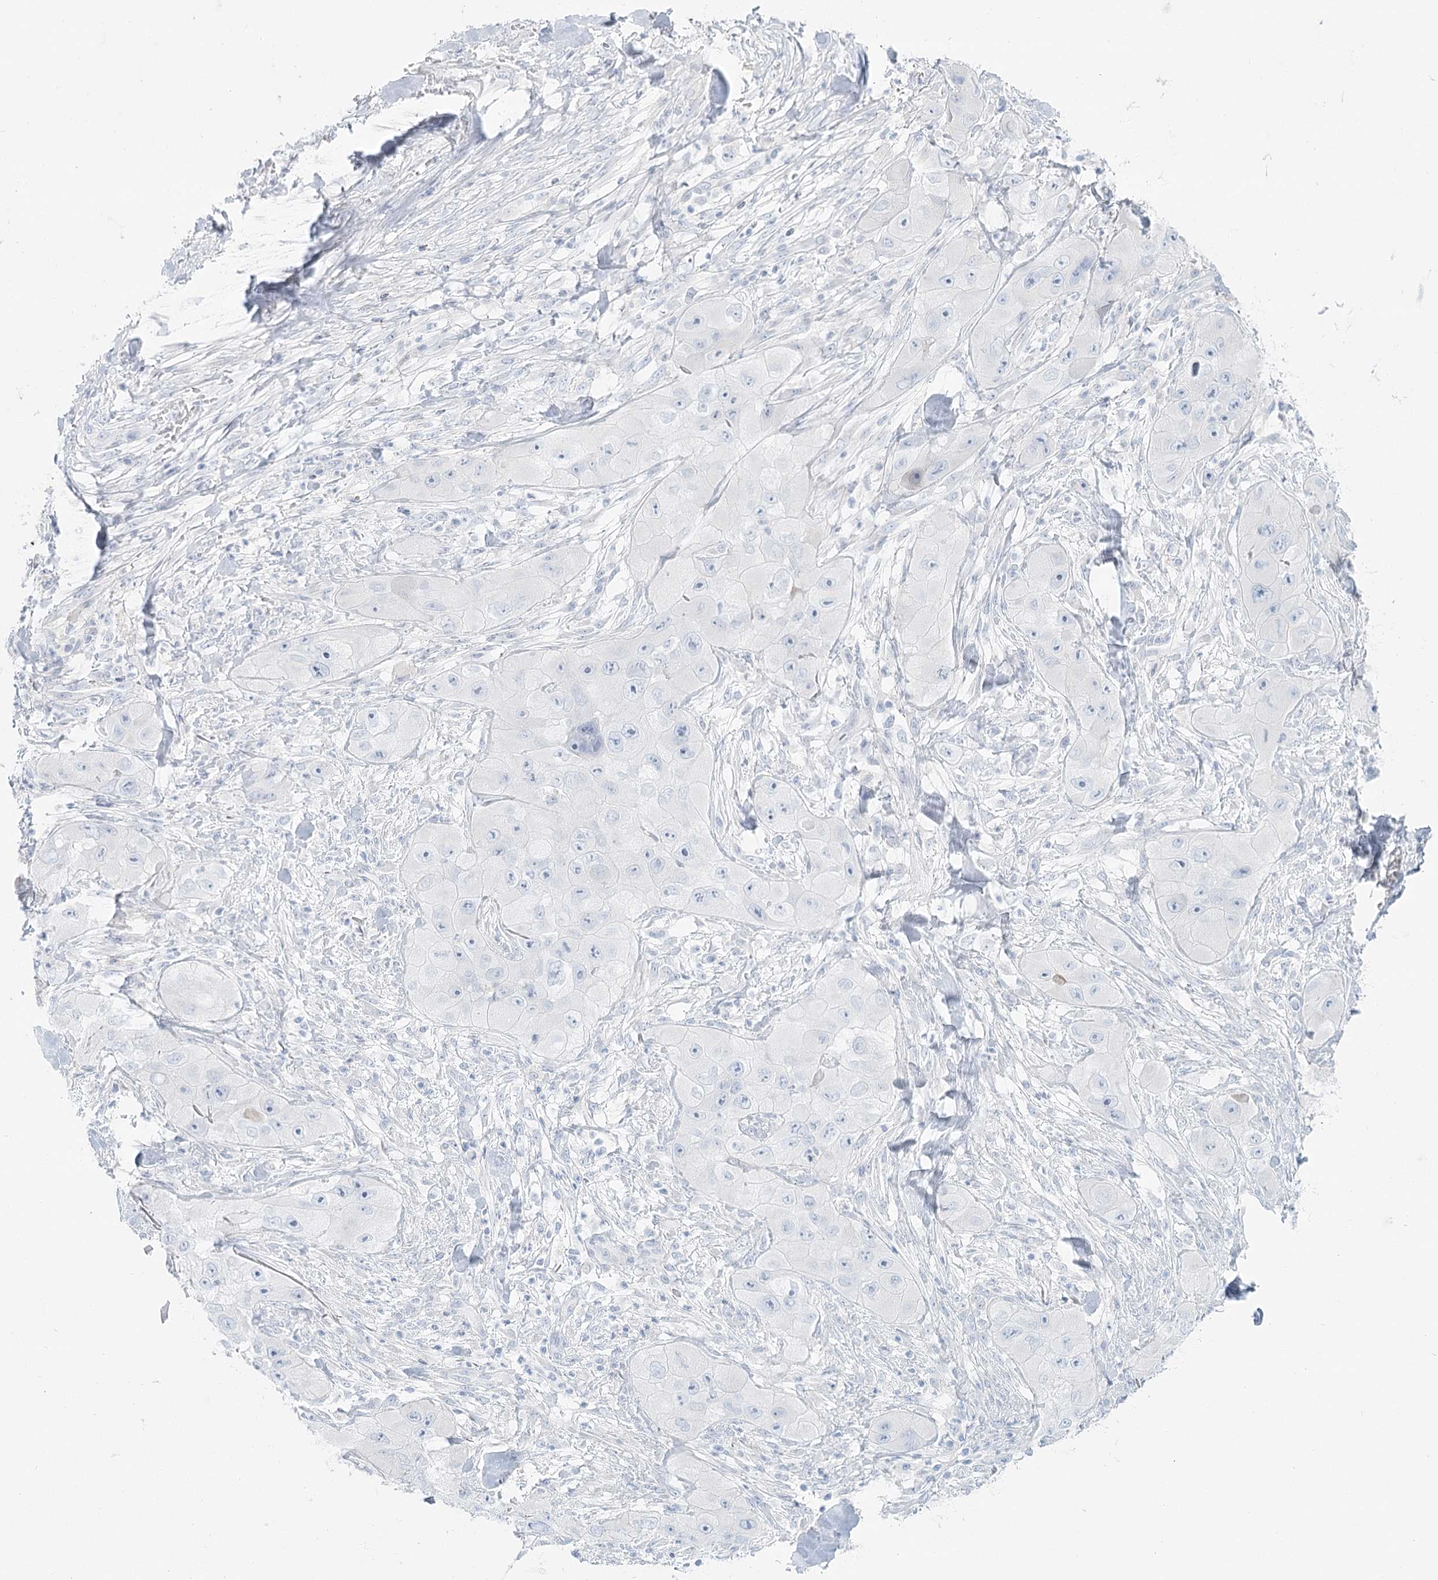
{"staining": {"intensity": "negative", "quantity": "none", "location": "none"}, "tissue": "skin cancer", "cell_type": "Tumor cells", "image_type": "cancer", "snomed": [{"axis": "morphology", "description": "Squamous cell carcinoma, NOS"}, {"axis": "topography", "description": "Skin"}, {"axis": "topography", "description": "Subcutis"}], "caption": "Tumor cells show no significant protein expression in skin squamous cell carcinoma.", "gene": "DMGDH", "patient": {"sex": "male", "age": 73}}